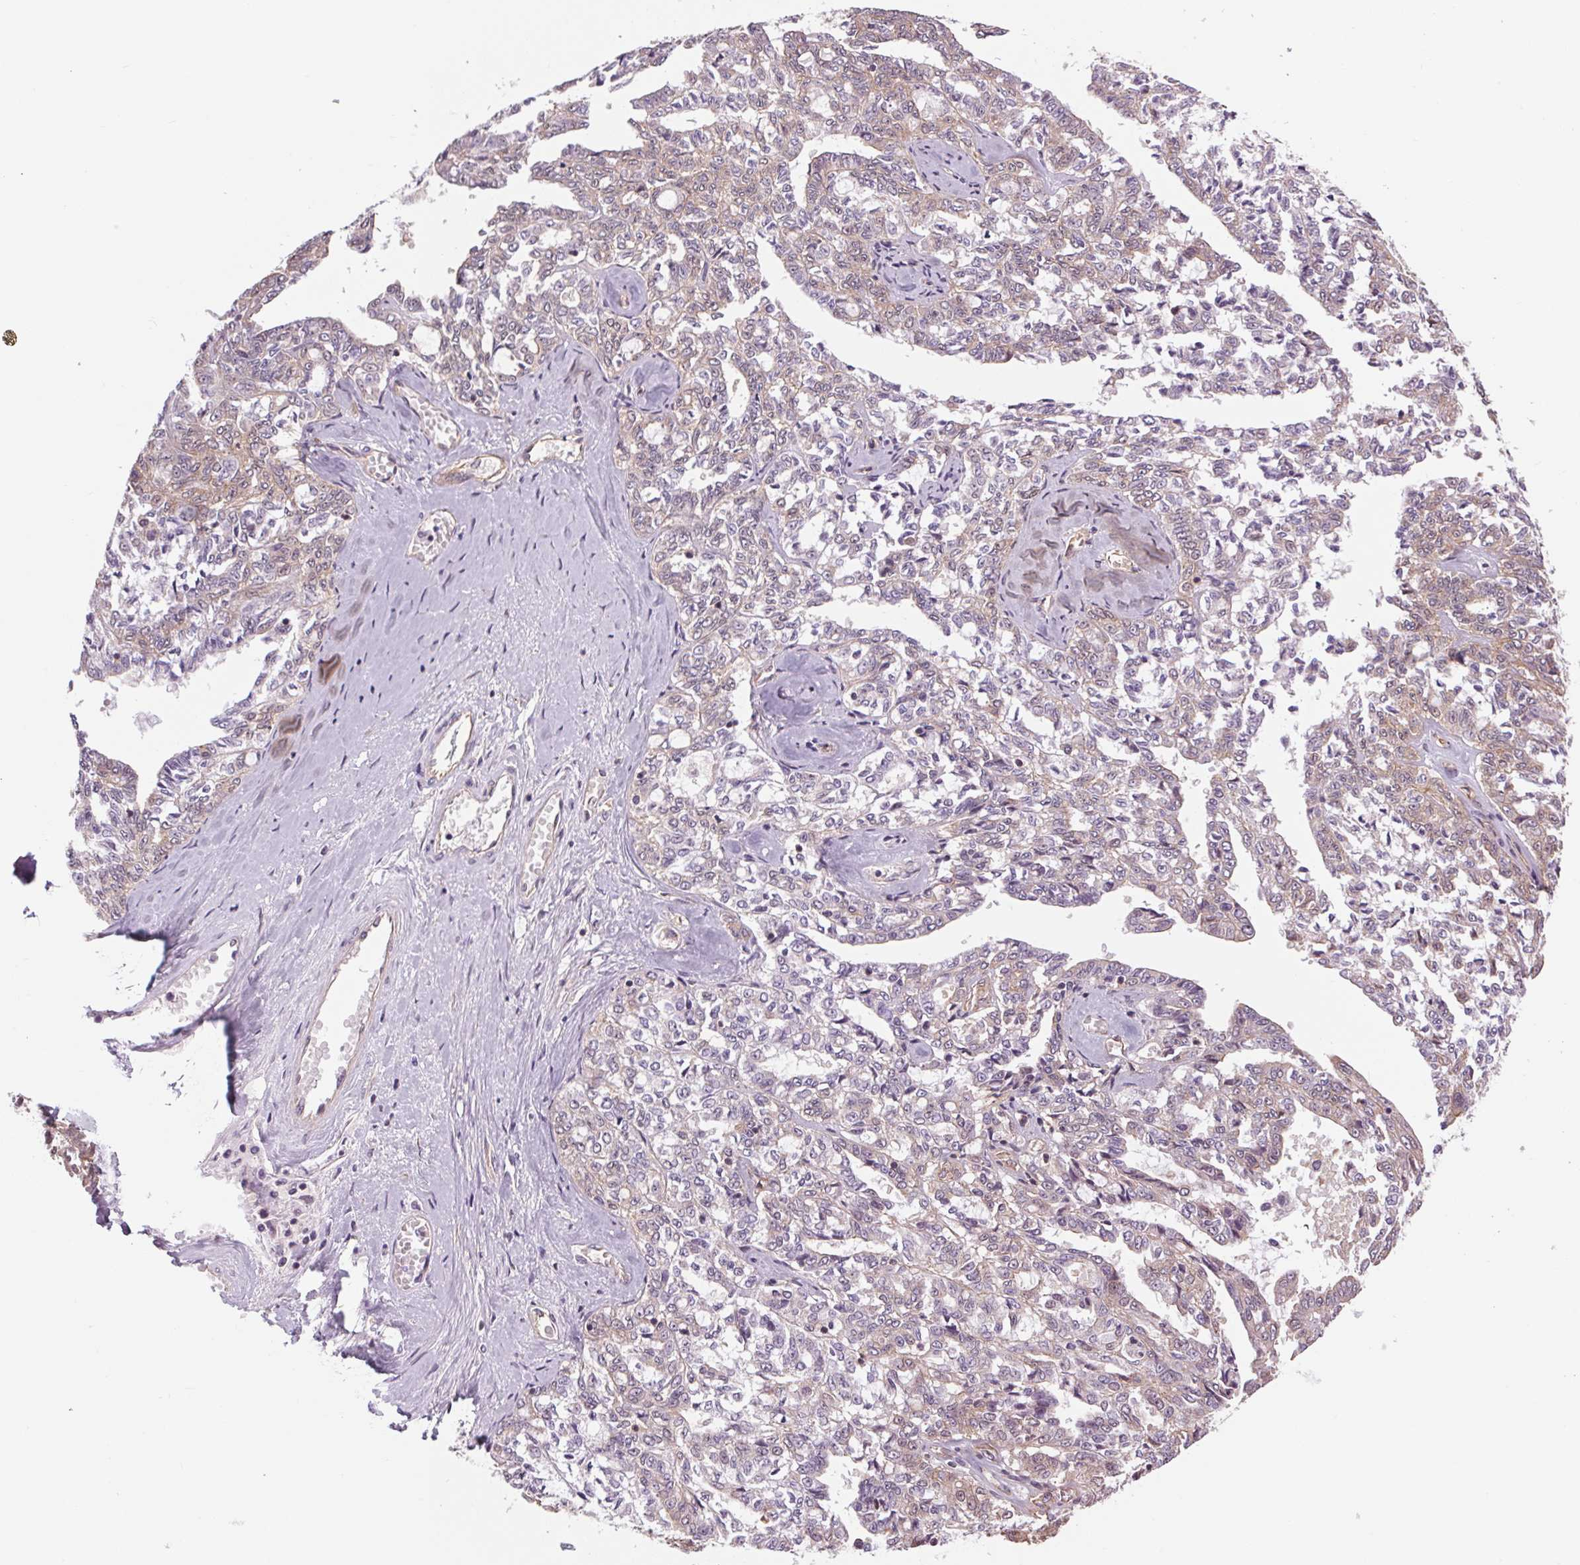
{"staining": {"intensity": "weak", "quantity": "25%-75%", "location": "cytoplasmic/membranous"}, "tissue": "ovarian cancer", "cell_type": "Tumor cells", "image_type": "cancer", "snomed": [{"axis": "morphology", "description": "Cystadenocarcinoma, serous, NOS"}, {"axis": "topography", "description": "Ovary"}], "caption": "Protein analysis of ovarian cancer tissue demonstrates weak cytoplasmic/membranous positivity in about 25%-75% of tumor cells.", "gene": "SH3RF2", "patient": {"sex": "female", "age": 71}}